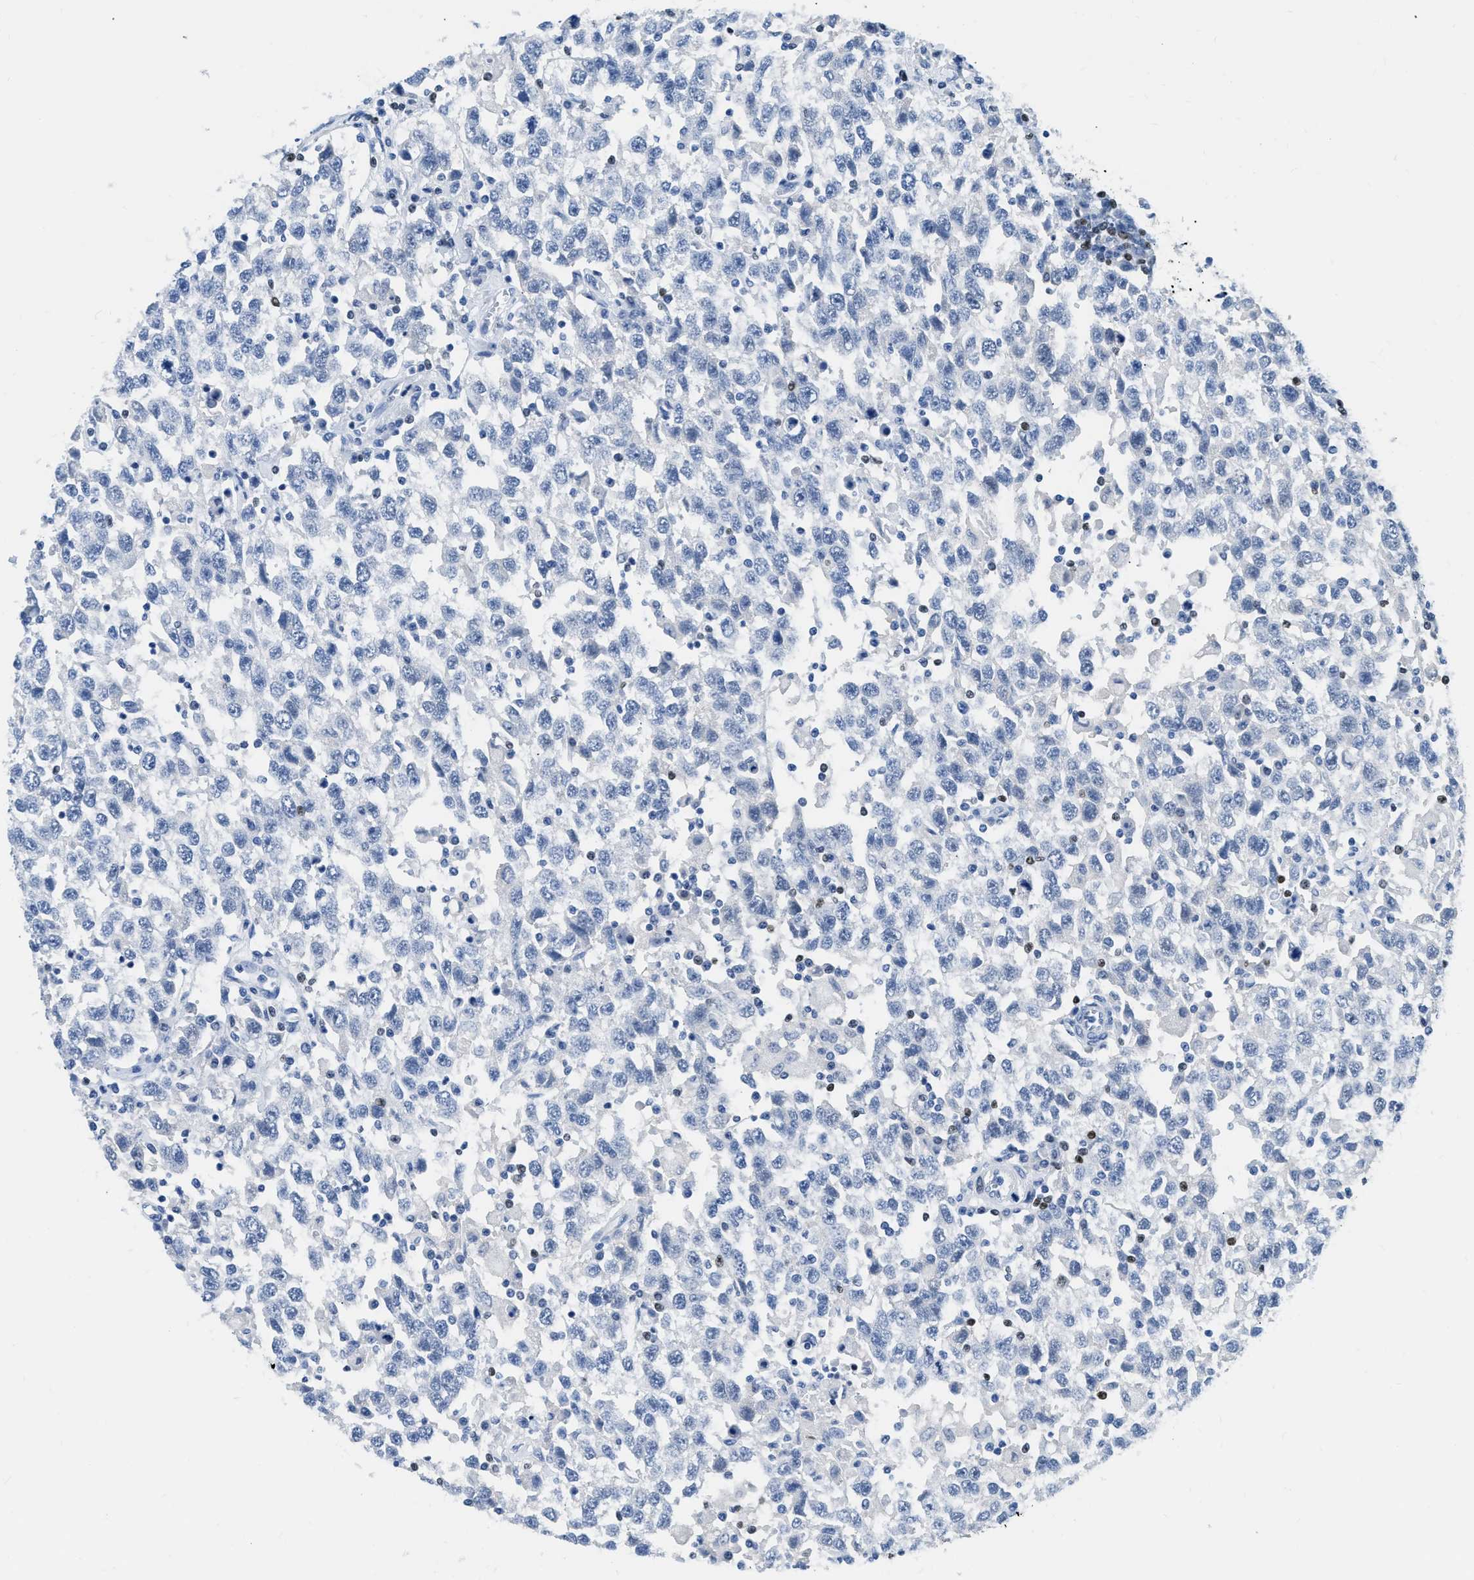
{"staining": {"intensity": "negative", "quantity": "none", "location": "none"}, "tissue": "testis cancer", "cell_type": "Tumor cells", "image_type": "cancer", "snomed": [{"axis": "morphology", "description": "Seminoma, NOS"}, {"axis": "topography", "description": "Testis"}], "caption": "This is an IHC image of human testis seminoma. There is no expression in tumor cells.", "gene": "TCF7", "patient": {"sex": "male", "age": 41}}